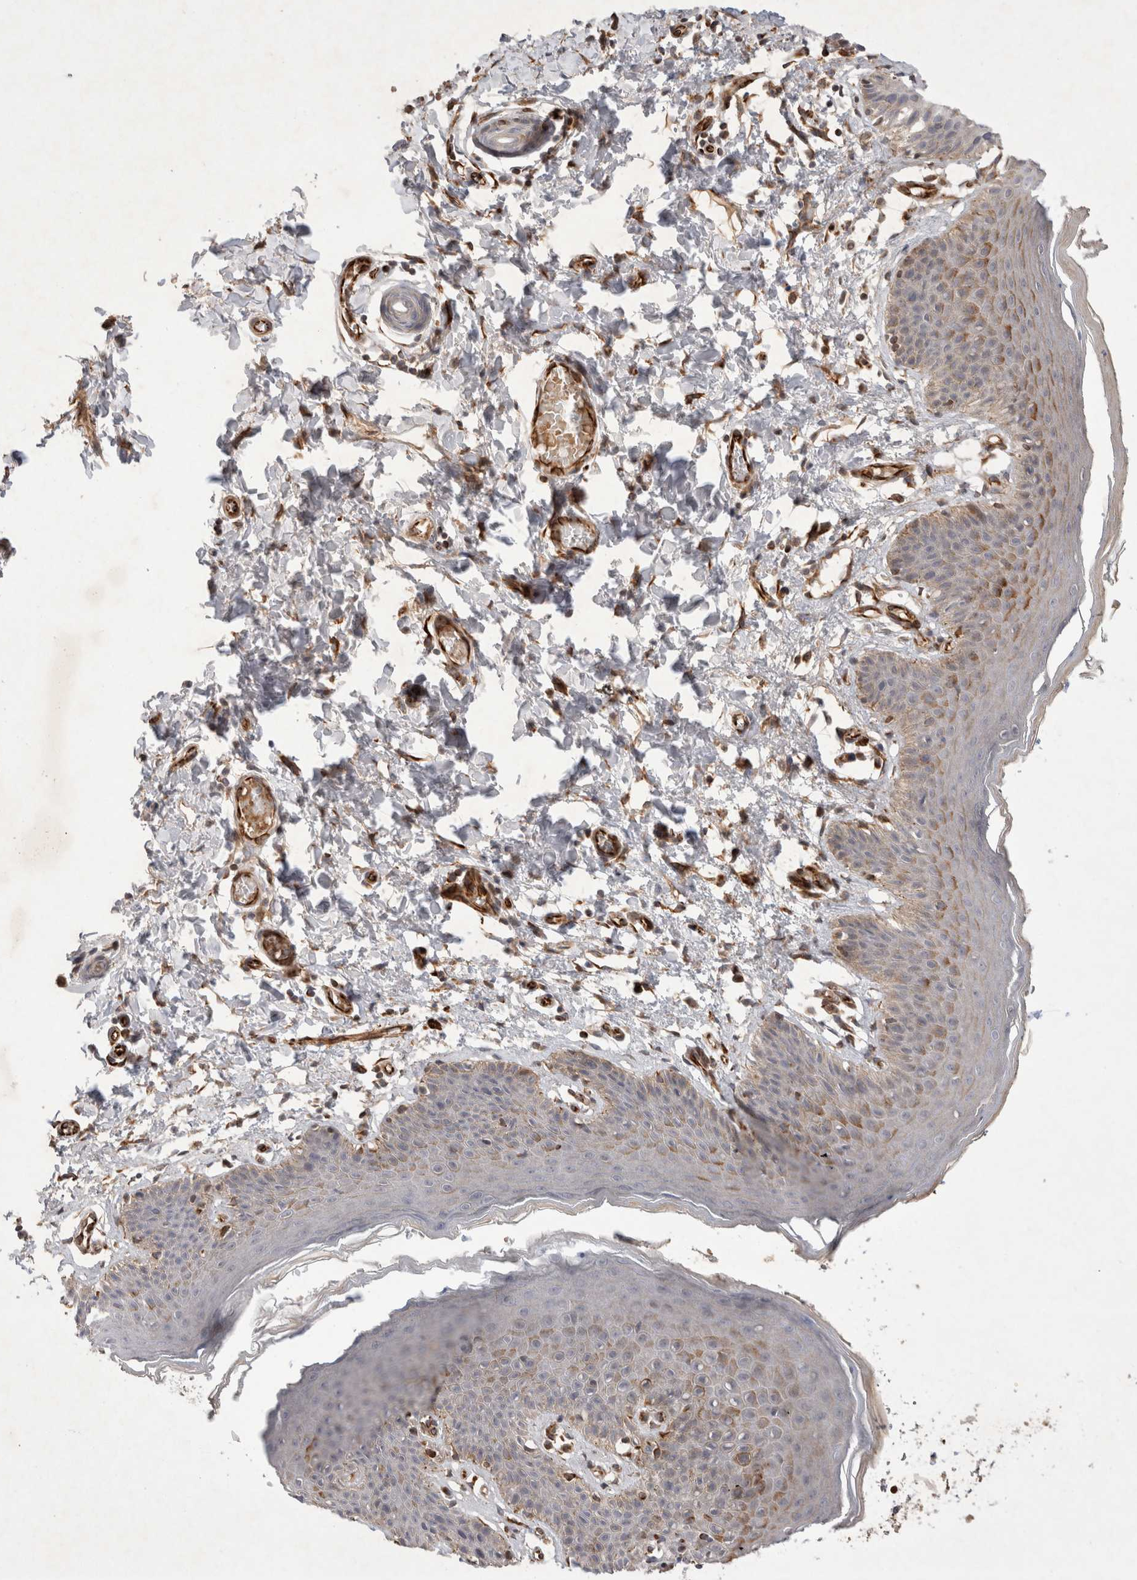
{"staining": {"intensity": "moderate", "quantity": "<25%", "location": "cytoplasmic/membranous"}, "tissue": "skin", "cell_type": "Epidermal cells", "image_type": "normal", "snomed": [{"axis": "morphology", "description": "Normal tissue, NOS"}, {"axis": "topography", "description": "Vulva"}], "caption": "DAB (3,3'-diaminobenzidine) immunohistochemical staining of unremarkable skin displays moderate cytoplasmic/membranous protein expression in approximately <25% of epidermal cells. (DAB = brown stain, brightfield microscopy at high magnification).", "gene": "NMU", "patient": {"sex": "female", "age": 66}}